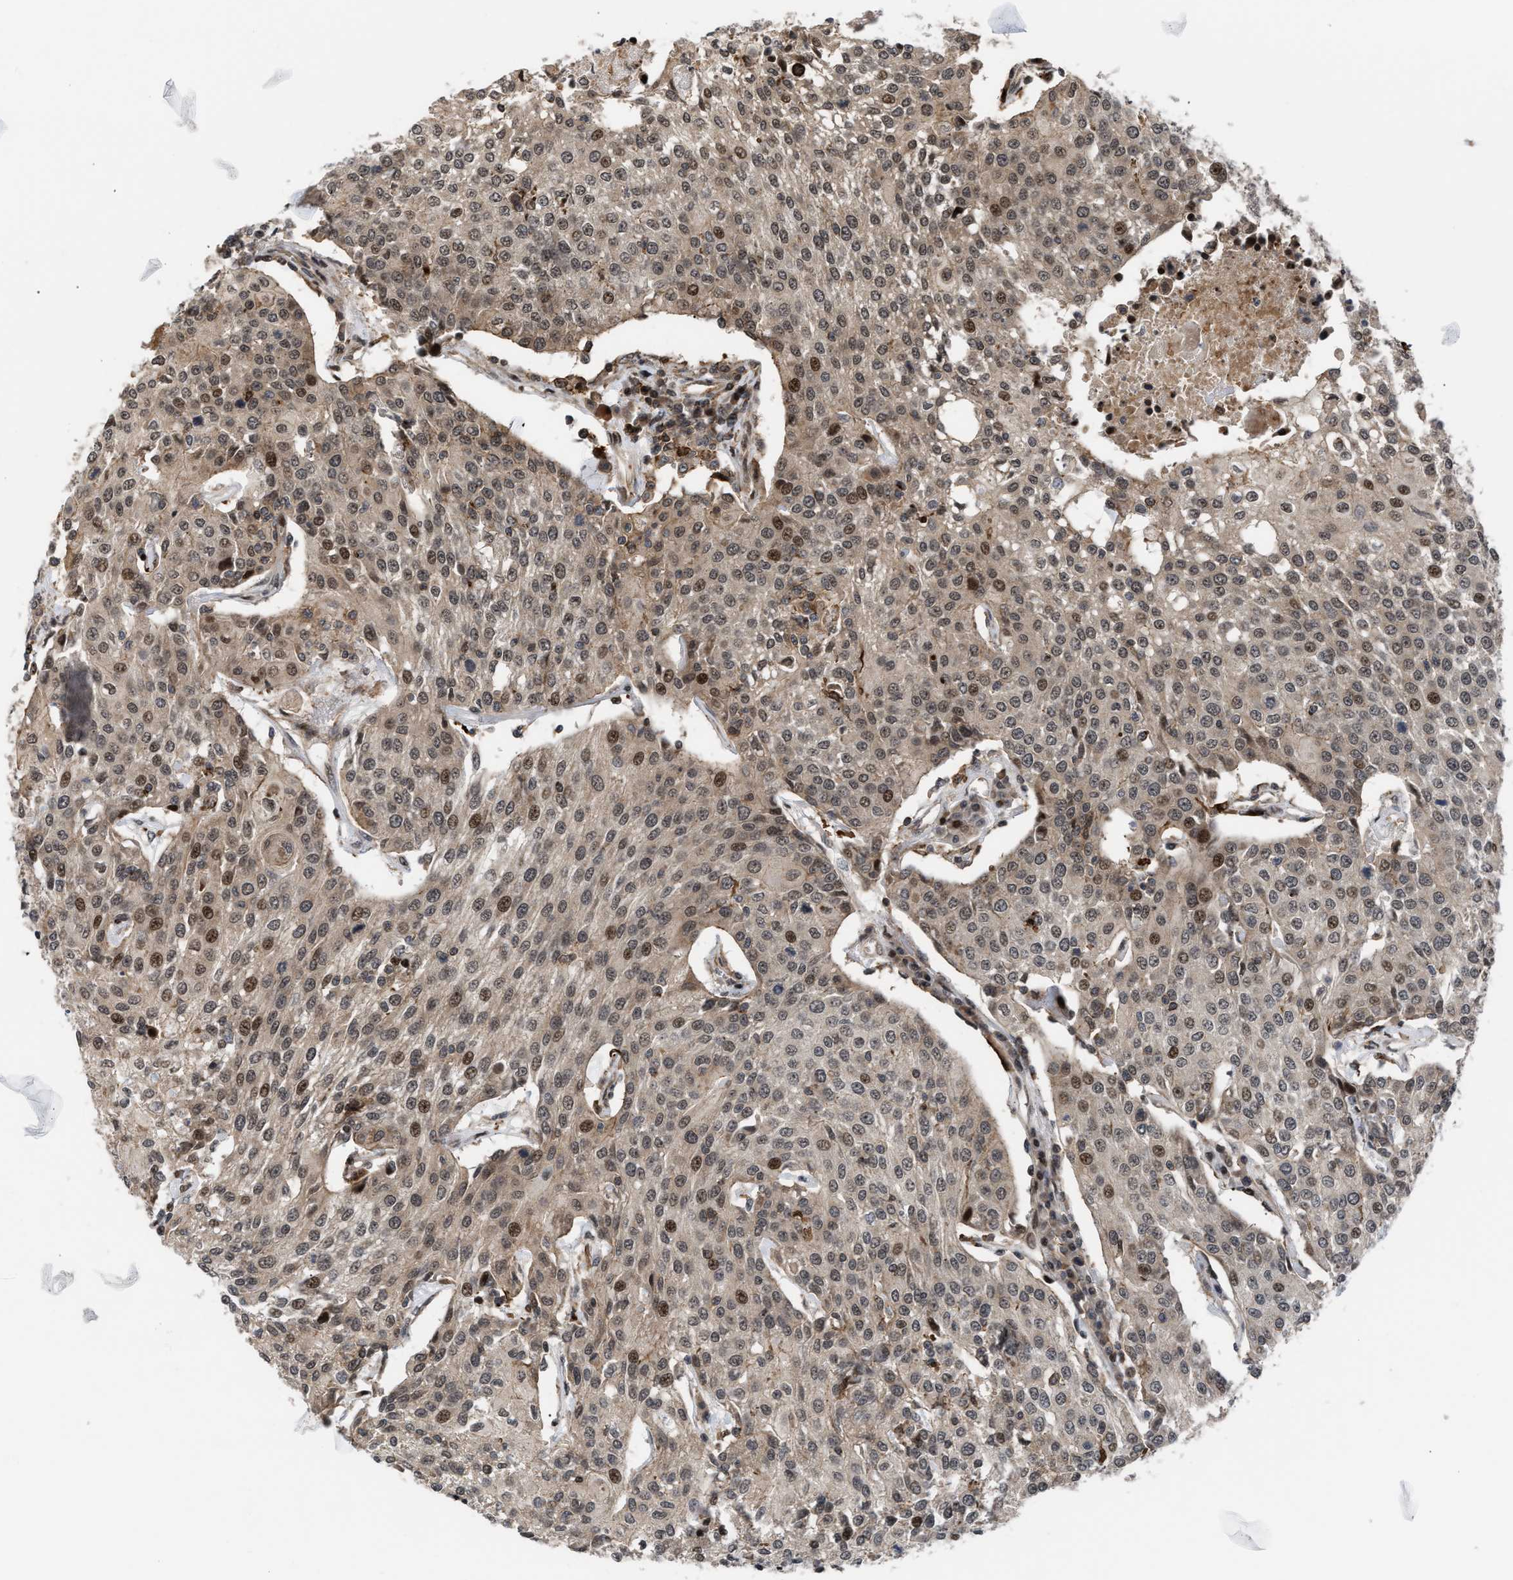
{"staining": {"intensity": "moderate", "quantity": "<25%", "location": "cytoplasmic/membranous,nuclear"}, "tissue": "urothelial cancer", "cell_type": "Tumor cells", "image_type": "cancer", "snomed": [{"axis": "morphology", "description": "Urothelial carcinoma, High grade"}, {"axis": "topography", "description": "Urinary bladder"}], "caption": "A micrograph showing moderate cytoplasmic/membranous and nuclear expression in approximately <25% of tumor cells in urothelial cancer, as visualized by brown immunohistochemical staining.", "gene": "STAU2", "patient": {"sex": "female", "age": 85}}